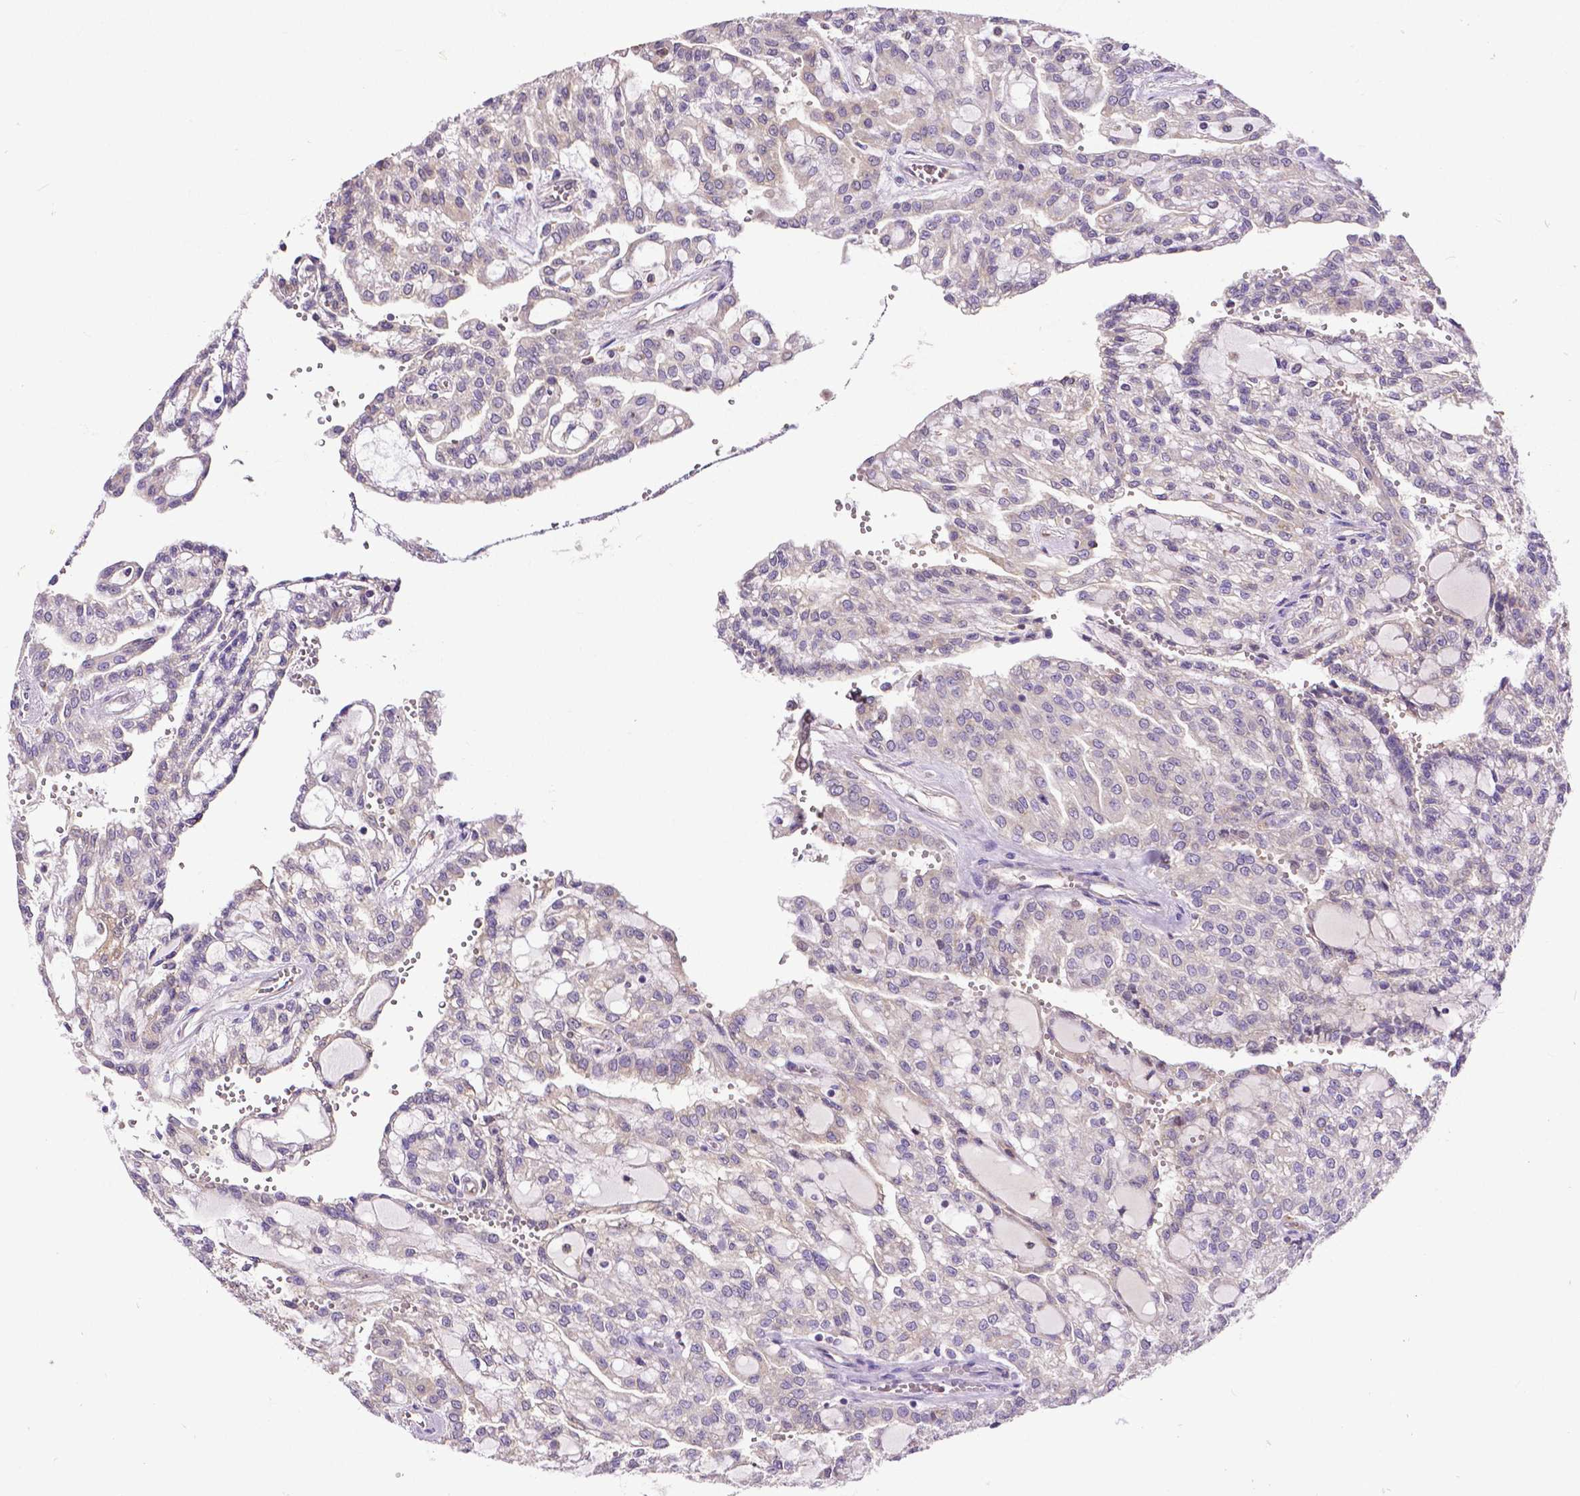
{"staining": {"intensity": "negative", "quantity": "none", "location": "none"}, "tissue": "renal cancer", "cell_type": "Tumor cells", "image_type": "cancer", "snomed": [{"axis": "morphology", "description": "Adenocarcinoma, NOS"}, {"axis": "topography", "description": "Kidney"}], "caption": "Adenocarcinoma (renal) was stained to show a protein in brown. There is no significant expression in tumor cells.", "gene": "DICER1", "patient": {"sex": "male", "age": 63}}